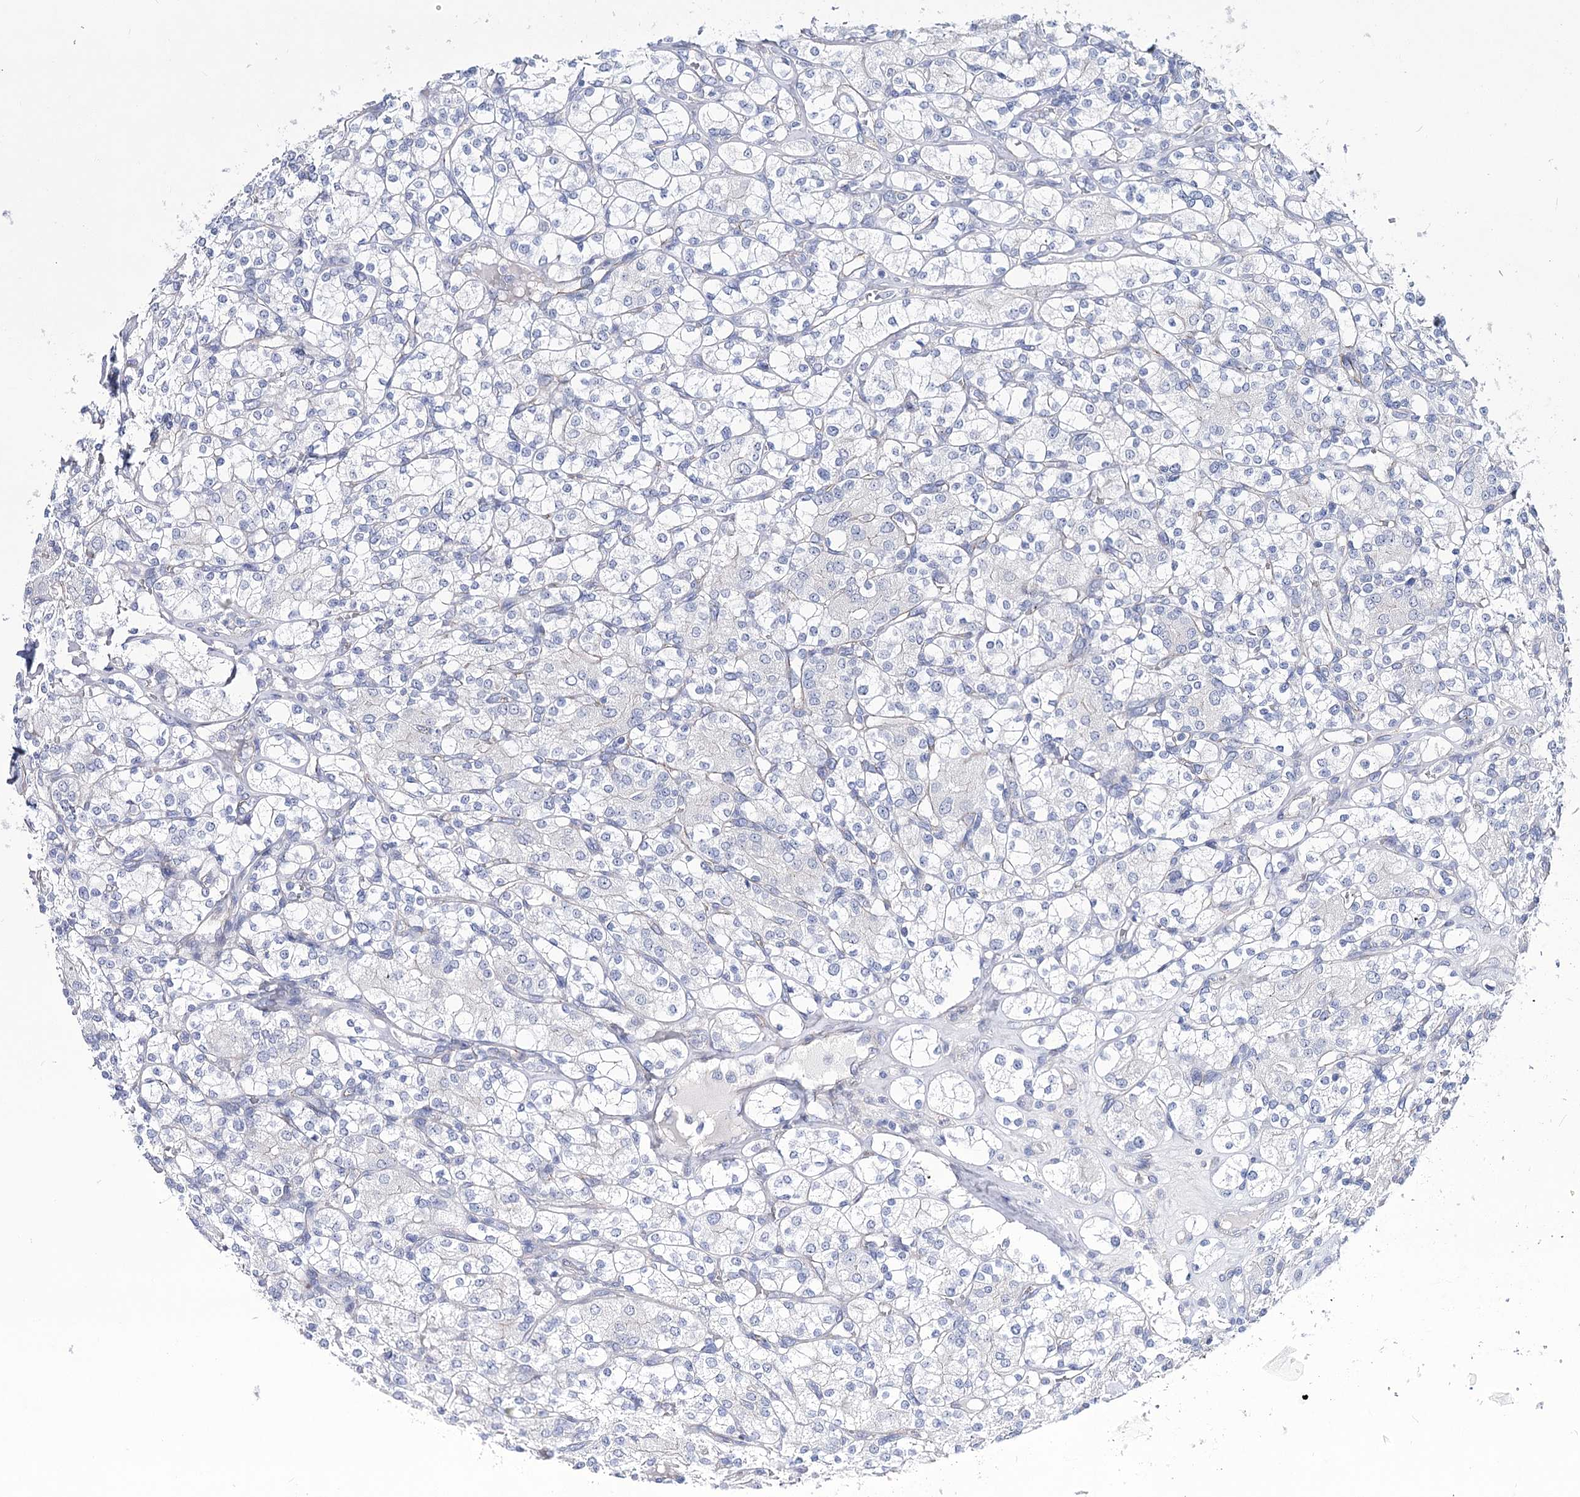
{"staining": {"intensity": "negative", "quantity": "none", "location": "none"}, "tissue": "renal cancer", "cell_type": "Tumor cells", "image_type": "cancer", "snomed": [{"axis": "morphology", "description": "Adenocarcinoma, NOS"}, {"axis": "topography", "description": "Kidney"}], "caption": "Immunohistochemical staining of human renal cancer reveals no significant expression in tumor cells. Brightfield microscopy of IHC stained with DAB (brown) and hematoxylin (blue), captured at high magnification.", "gene": "NRAP", "patient": {"sex": "male", "age": 77}}